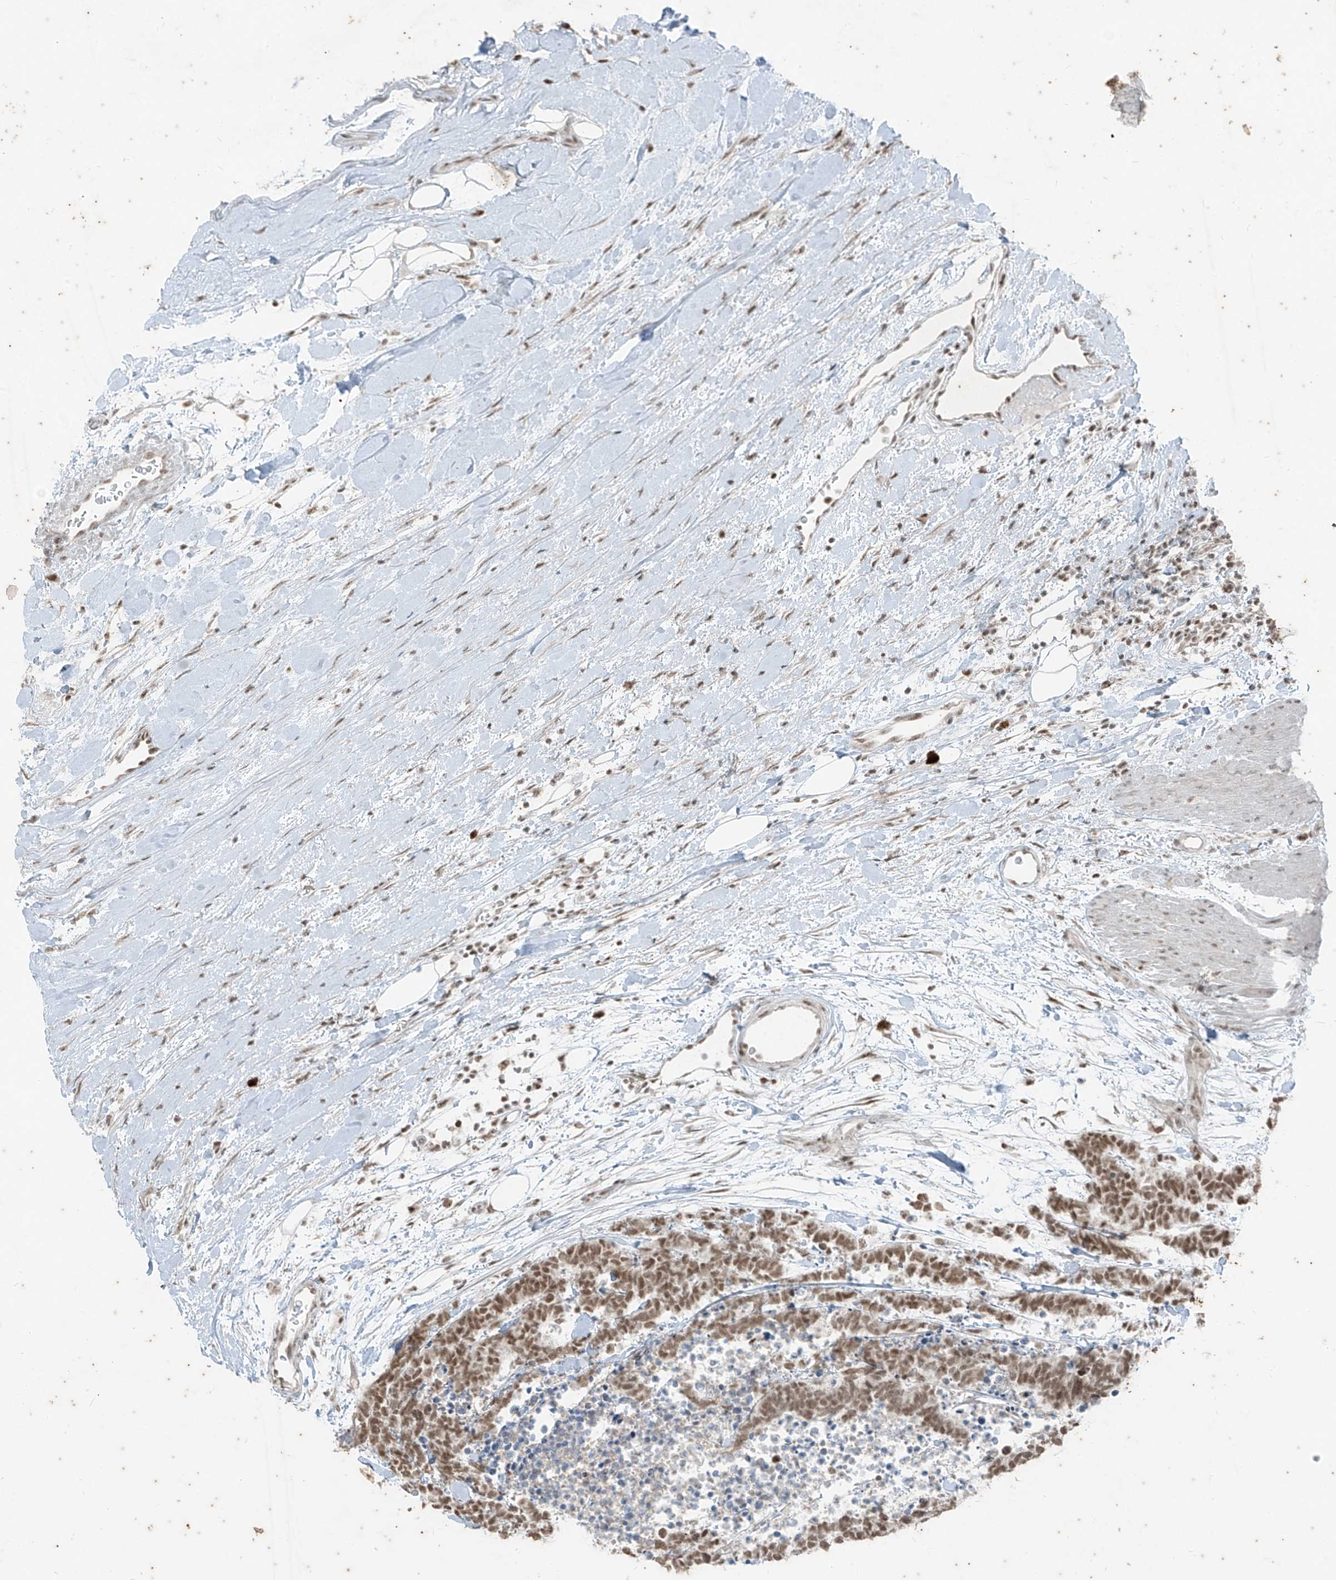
{"staining": {"intensity": "moderate", "quantity": ">75%", "location": "nuclear"}, "tissue": "carcinoid", "cell_type": "Tumor cells", "image_type": "cancer", "snomed": [{"axis": "morphology", "description": "Carcinoma, NOS"}, {"axis": "morphology", "description": "Carcinoid, malignant, NOS"}, {"axis": "topography", "description": "Urinary bladder"}], "caption": "Tumor cells display moderate nuclear staining in approximately >75% of cells in carcinoid.", "gene": "ZNF354B", "patient": {"sex": "male", "age": 57}}